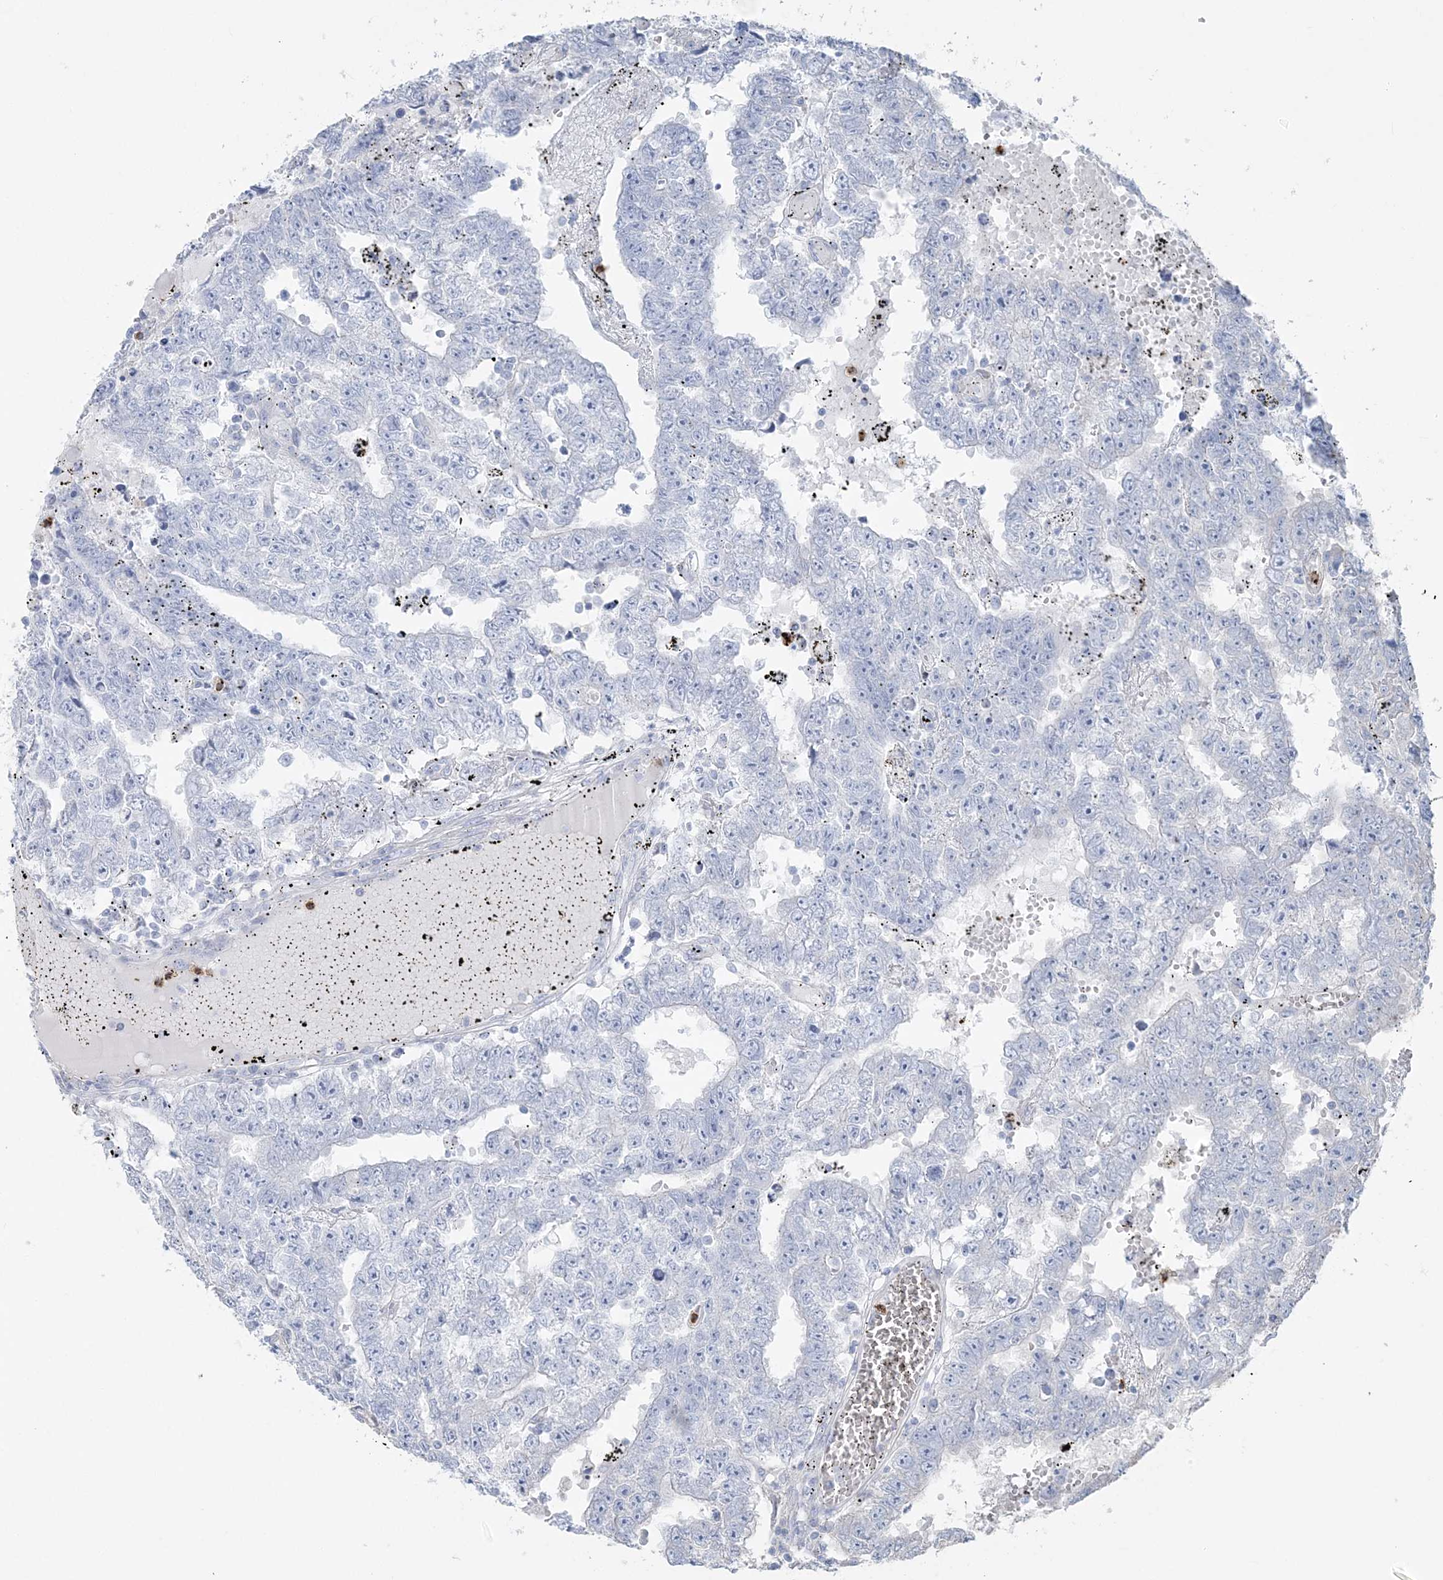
{"staining": {"intensity": "negative", "quantity": "none", "location": "none"}, "tissue": "testis cancer", "cell_type": "Tumor cells", "image_type": "cancer", "snomed": [{"axis": "morphology", "description": "Carcinoma, Embryonal, NOS"}, {"axis": "topography", "description": "Testis"}], "caption": "The immunohistochemistry (IHC) image has no significant expression in tumor cells of testis cancer (embryonal carcinoma) tissue. (DAB (3,3'-diaminobenzidine) immunohistochemistry (IHC), high magnification).", "gene": "CCNJ", "patient": {"sex": "male", "age": 25}}